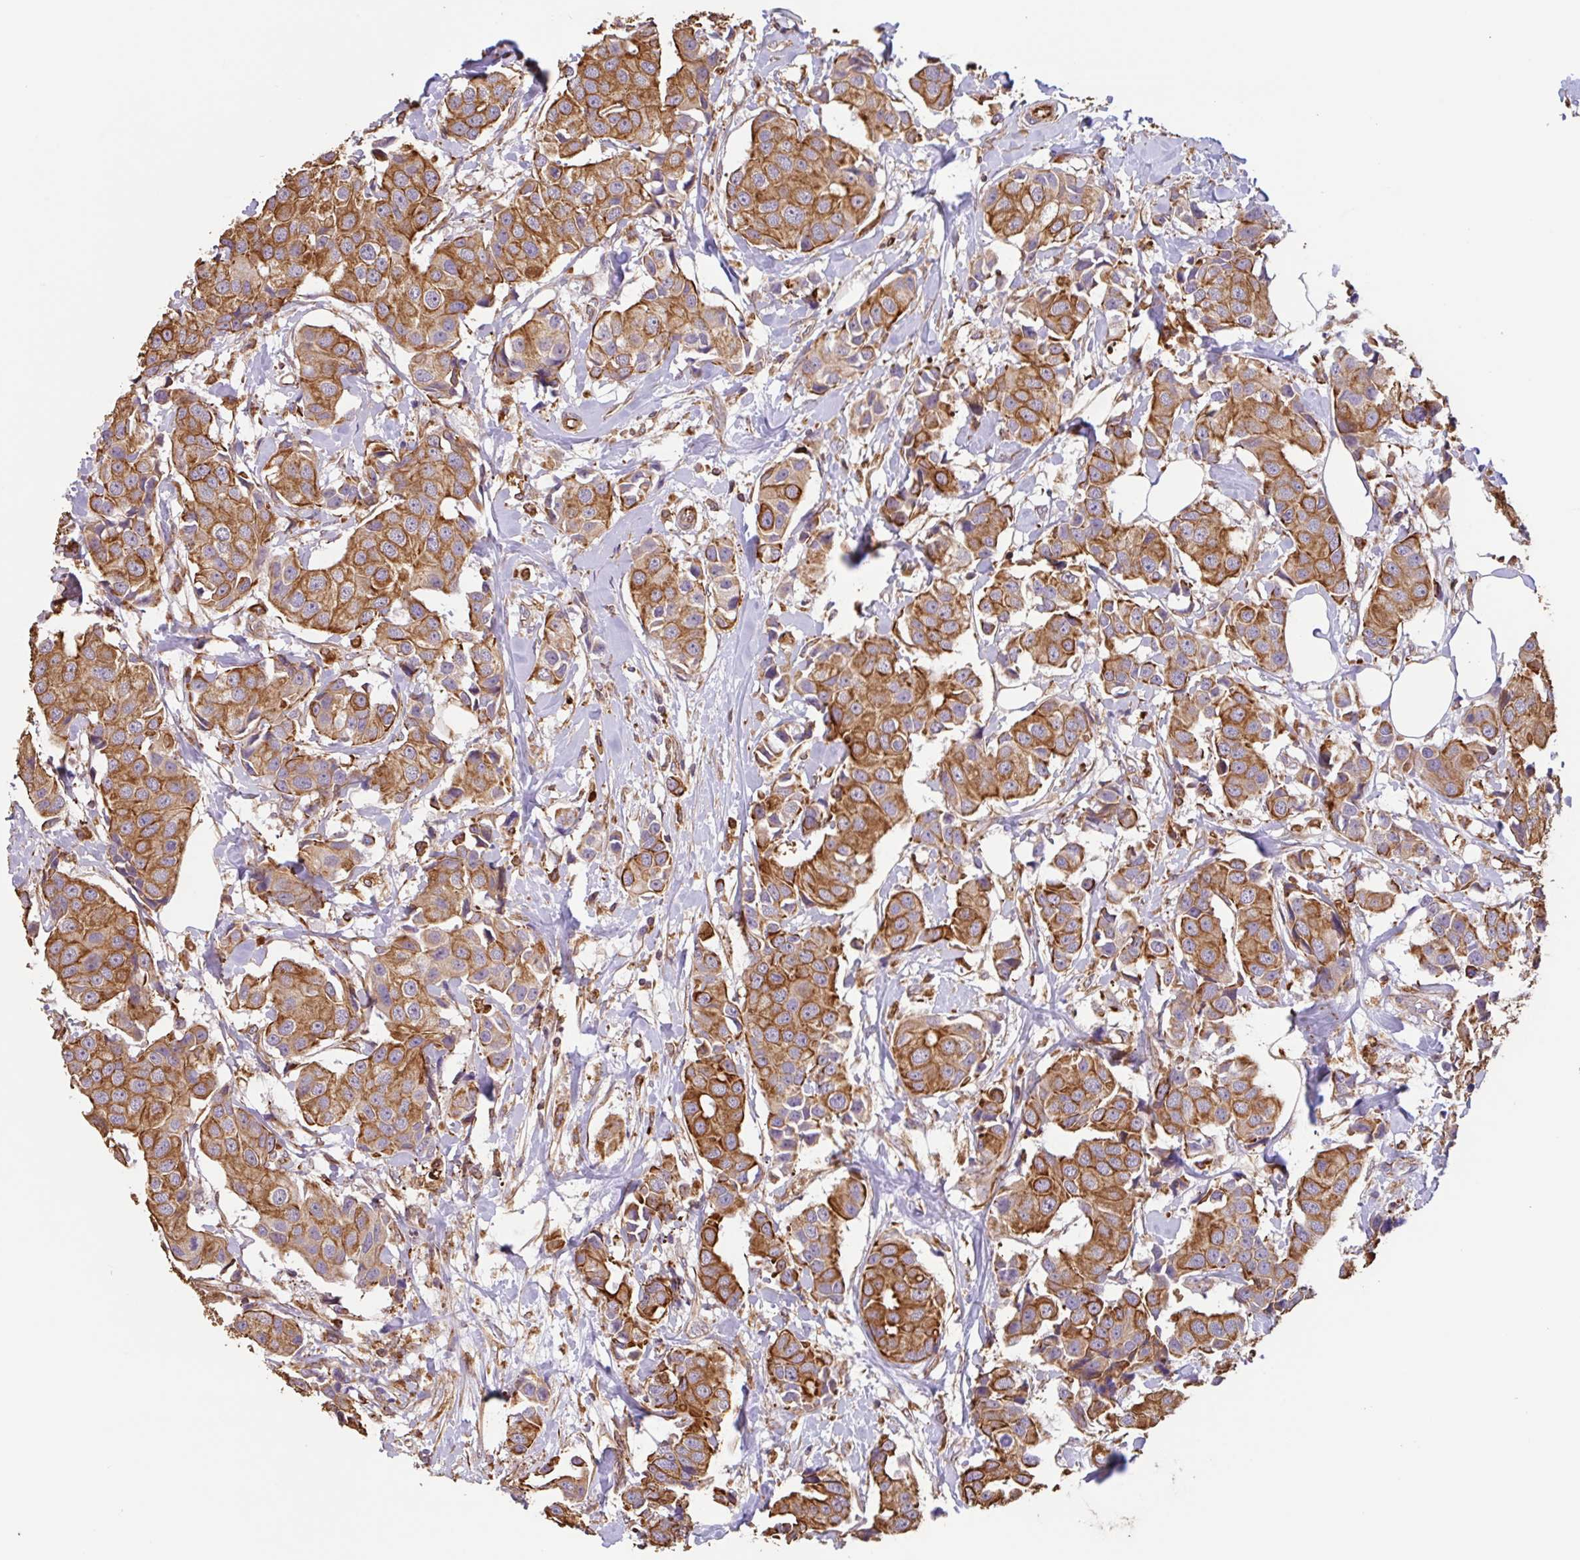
{"staining": {"intensity": "strong", "quantity": ">75%", "location": "cytoplasmic/membranous"}, "tissue": "breast cancer", "cell_type": "Tumor cells", "image_type": "cancer", "snomed": [{"axis": "morphology", "description": "Normal tissue, NOS"}, {"axis": "morphology", "description": "Duct carcinoma"}, {"axis": "topography", "description": "Breast"}], "caption": "Breast invasive ductal carcinoma stained for a protein demonstrates strong cytoplasmic/membranous positivity in tumor cells.", "gene": "ZNF790", "patient": {"sex": "female", "age": 39}}